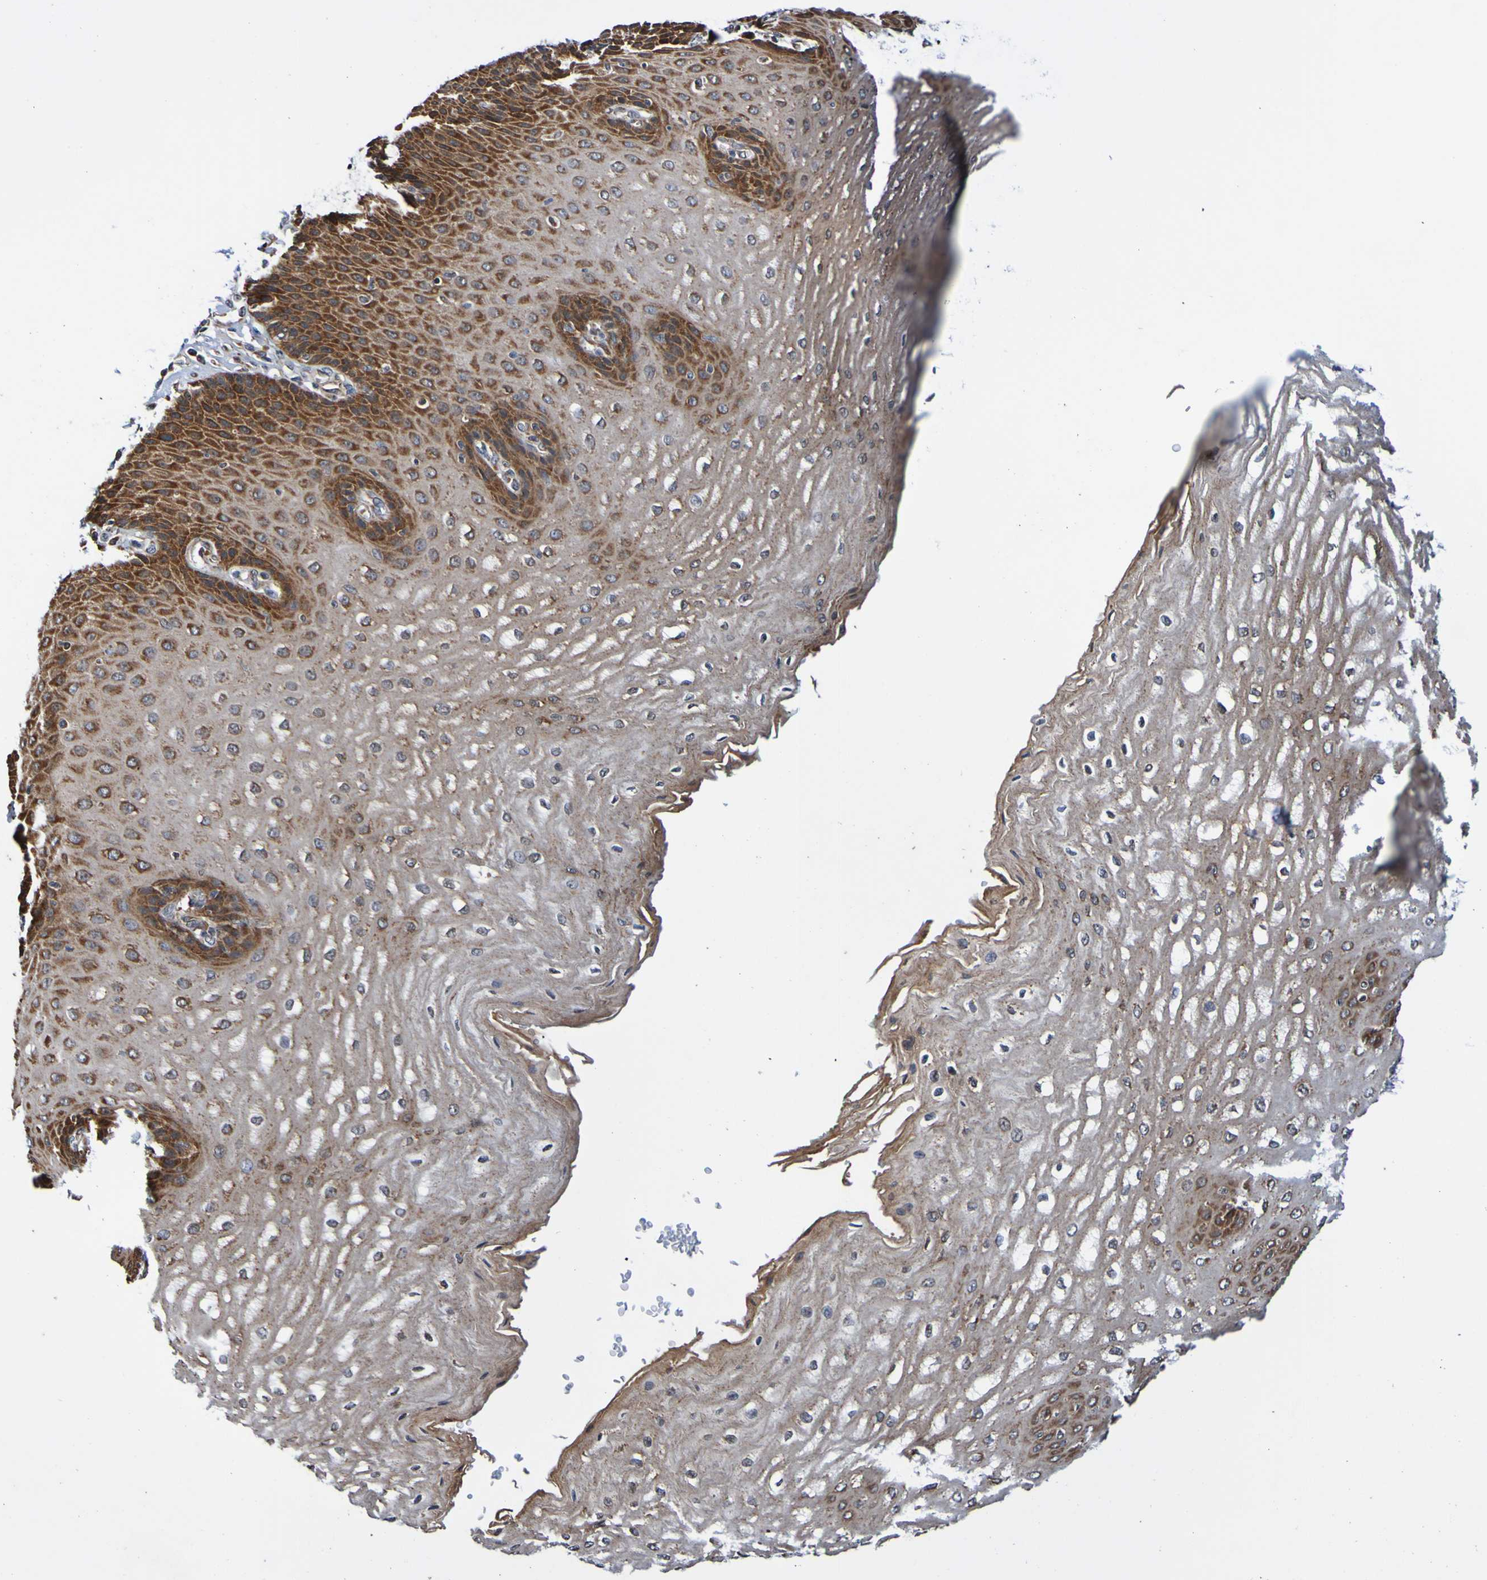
{"staining": {"intensity": "strong", "quantity": ">75%", "location": "cytoplasmic/membranous"}, "tissue": "esophagus", "cell_type": "Squamous epithelial cells", "image_type": "normal", "snomed": [{"axis": "morphology", "description": "Normal tissue, NOS"}, {"axis": "topography", "description": "Esophagus"}], "caption": "Immunohistochemical staining of benign esophagus displays >75% levels of strong cytoplasmic/membranous protein staining in approximately >75% of squamous epithelial cells. The protein is stained brown, and the nuclei are stained in blue (DAB IHC with brightfield microscopy, high magnification).", "gene": "AXIN1", "patient": {"sex": "male", "age": 54}}